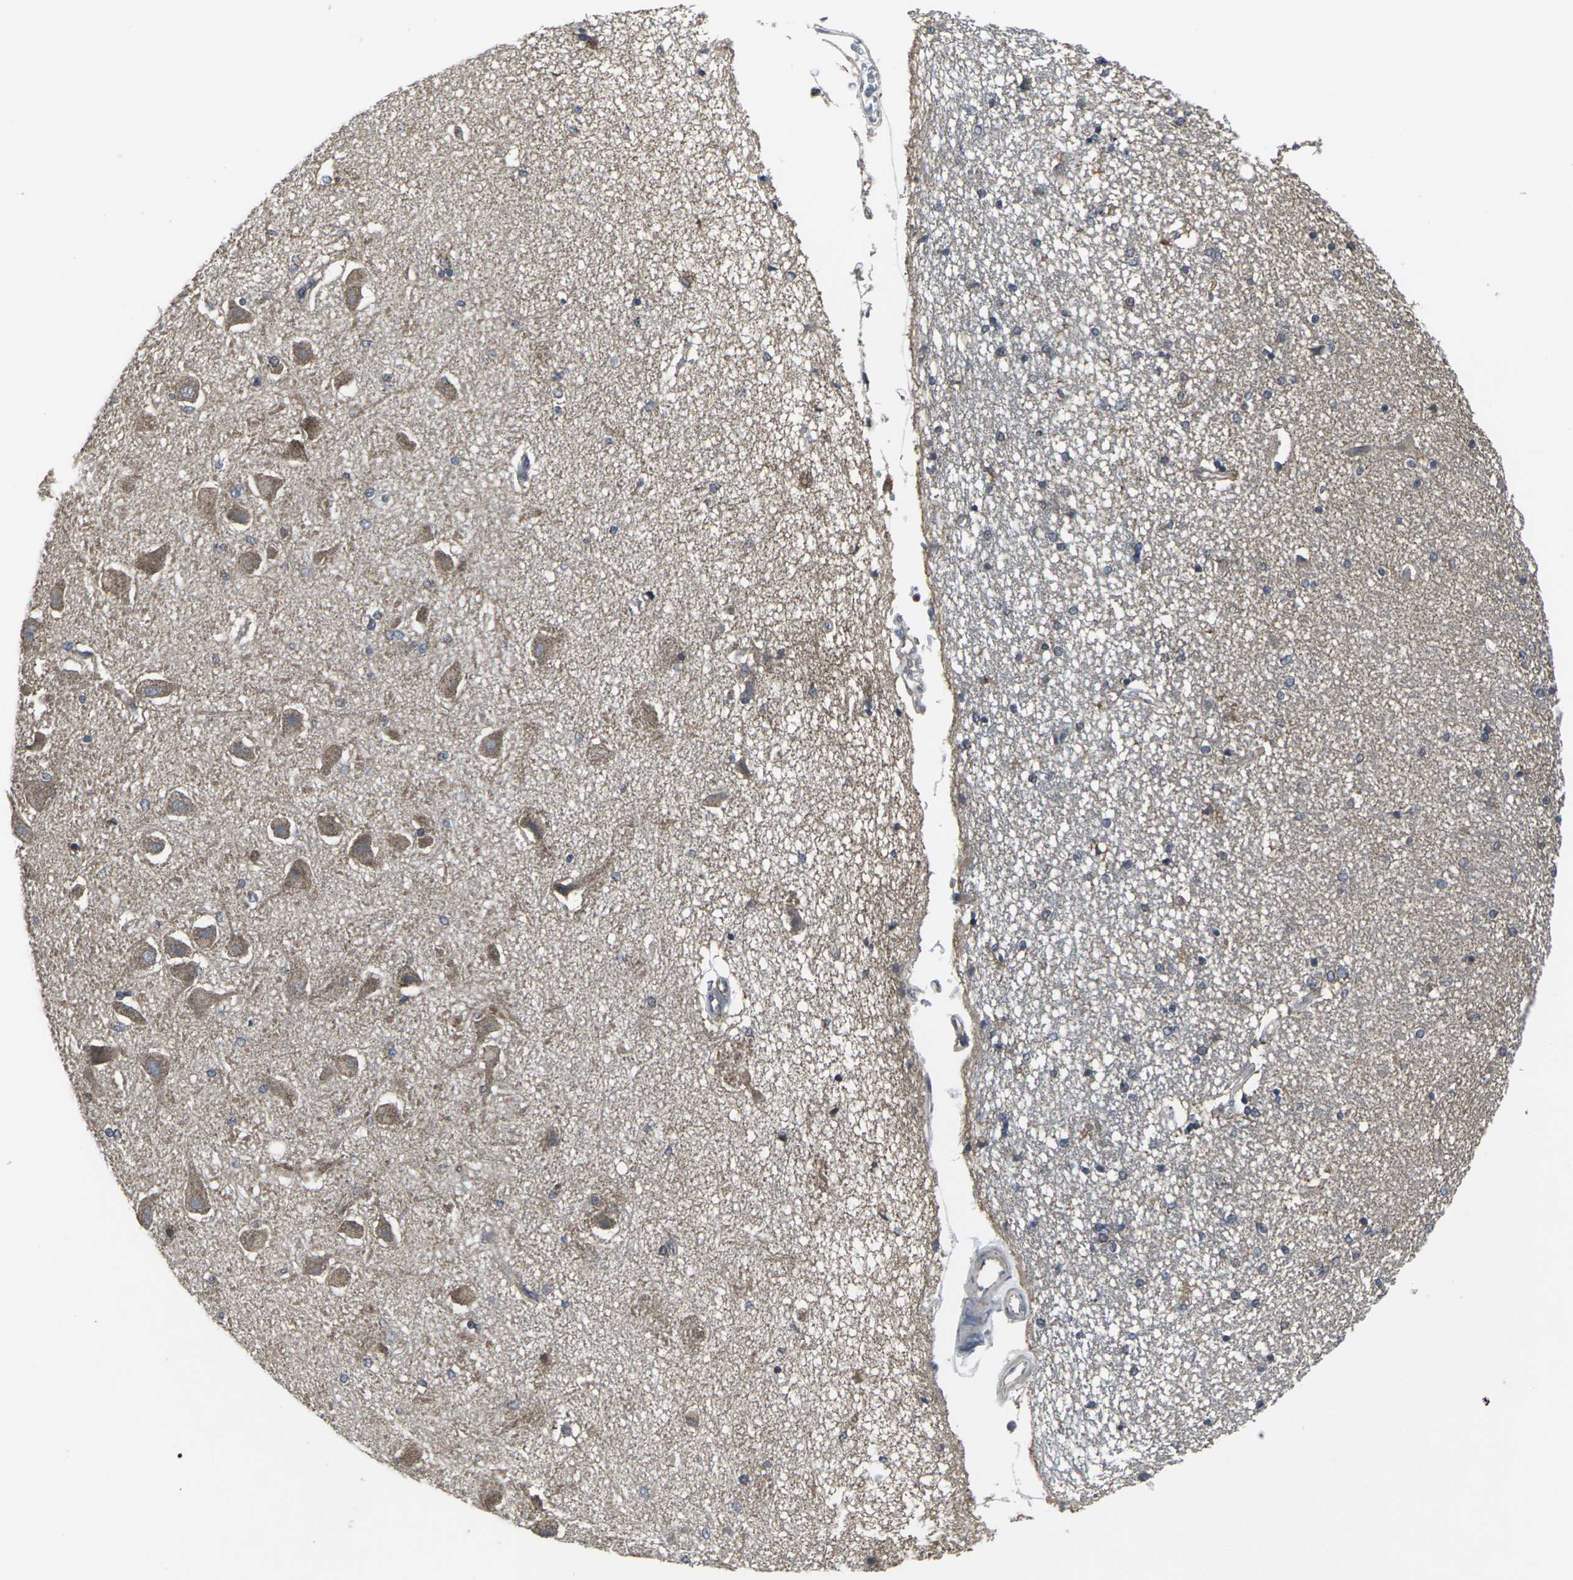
{"staining": {"intensity": "moderate", "quantity": "25%-75%", "location": "cytoplasmic/membranous"}, "tissue": "hippocampus", "cell_type": "Glial cells", "image_type": "normal", "snomed": [{"axis": "morphology", "description": "Normal tissue, NOS"}, {"axis": "topography", "description": "Hippocampus"}], "caption": "Immunohistochemistry (DAB) staining of benign human hippocampus exhibits moderate cytoplasmic/membranous protein staining in about 25%-75% of glial cells.", "gene": "MAPKAPK2", "patient": {"sex": "female", "age": 54}}